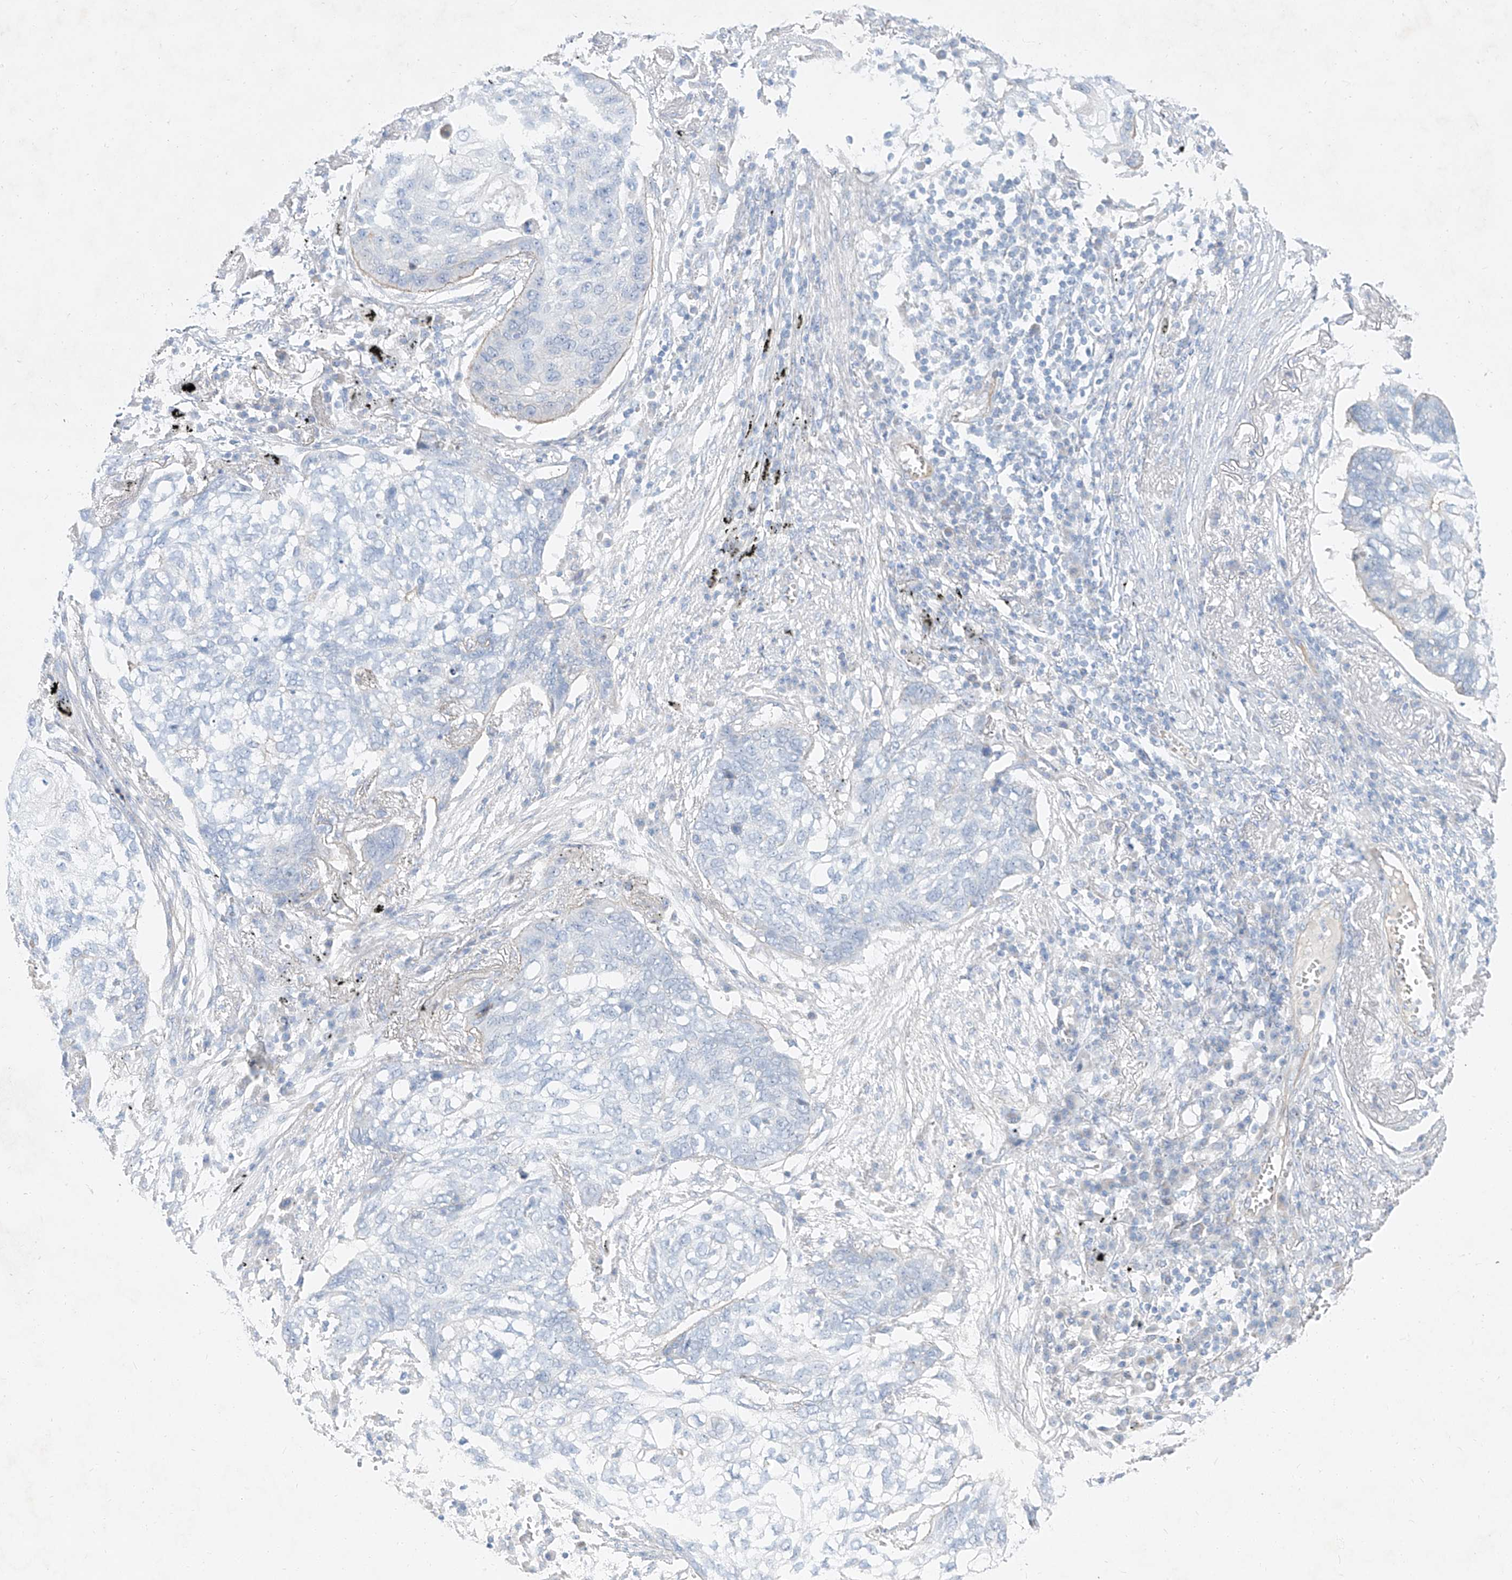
{"staining": {"intensity": "negative", "quantity": "none", "location": "none"}, "tissue": "lung cancer", "cell_type": "Tumor cells", "image_type": "cancer", "snomed": [{"axis": "morphology", "description": "Squamous cell carcinoma, NOS"}, {"axis": "topography", "description": "Lung"}], "caption": "Protein analysis of lung squamous cell carcinoma reveals no significant expression in tumor cells.", "gene": "AJM1", "patient": {"sex": "female", "age": 63}}